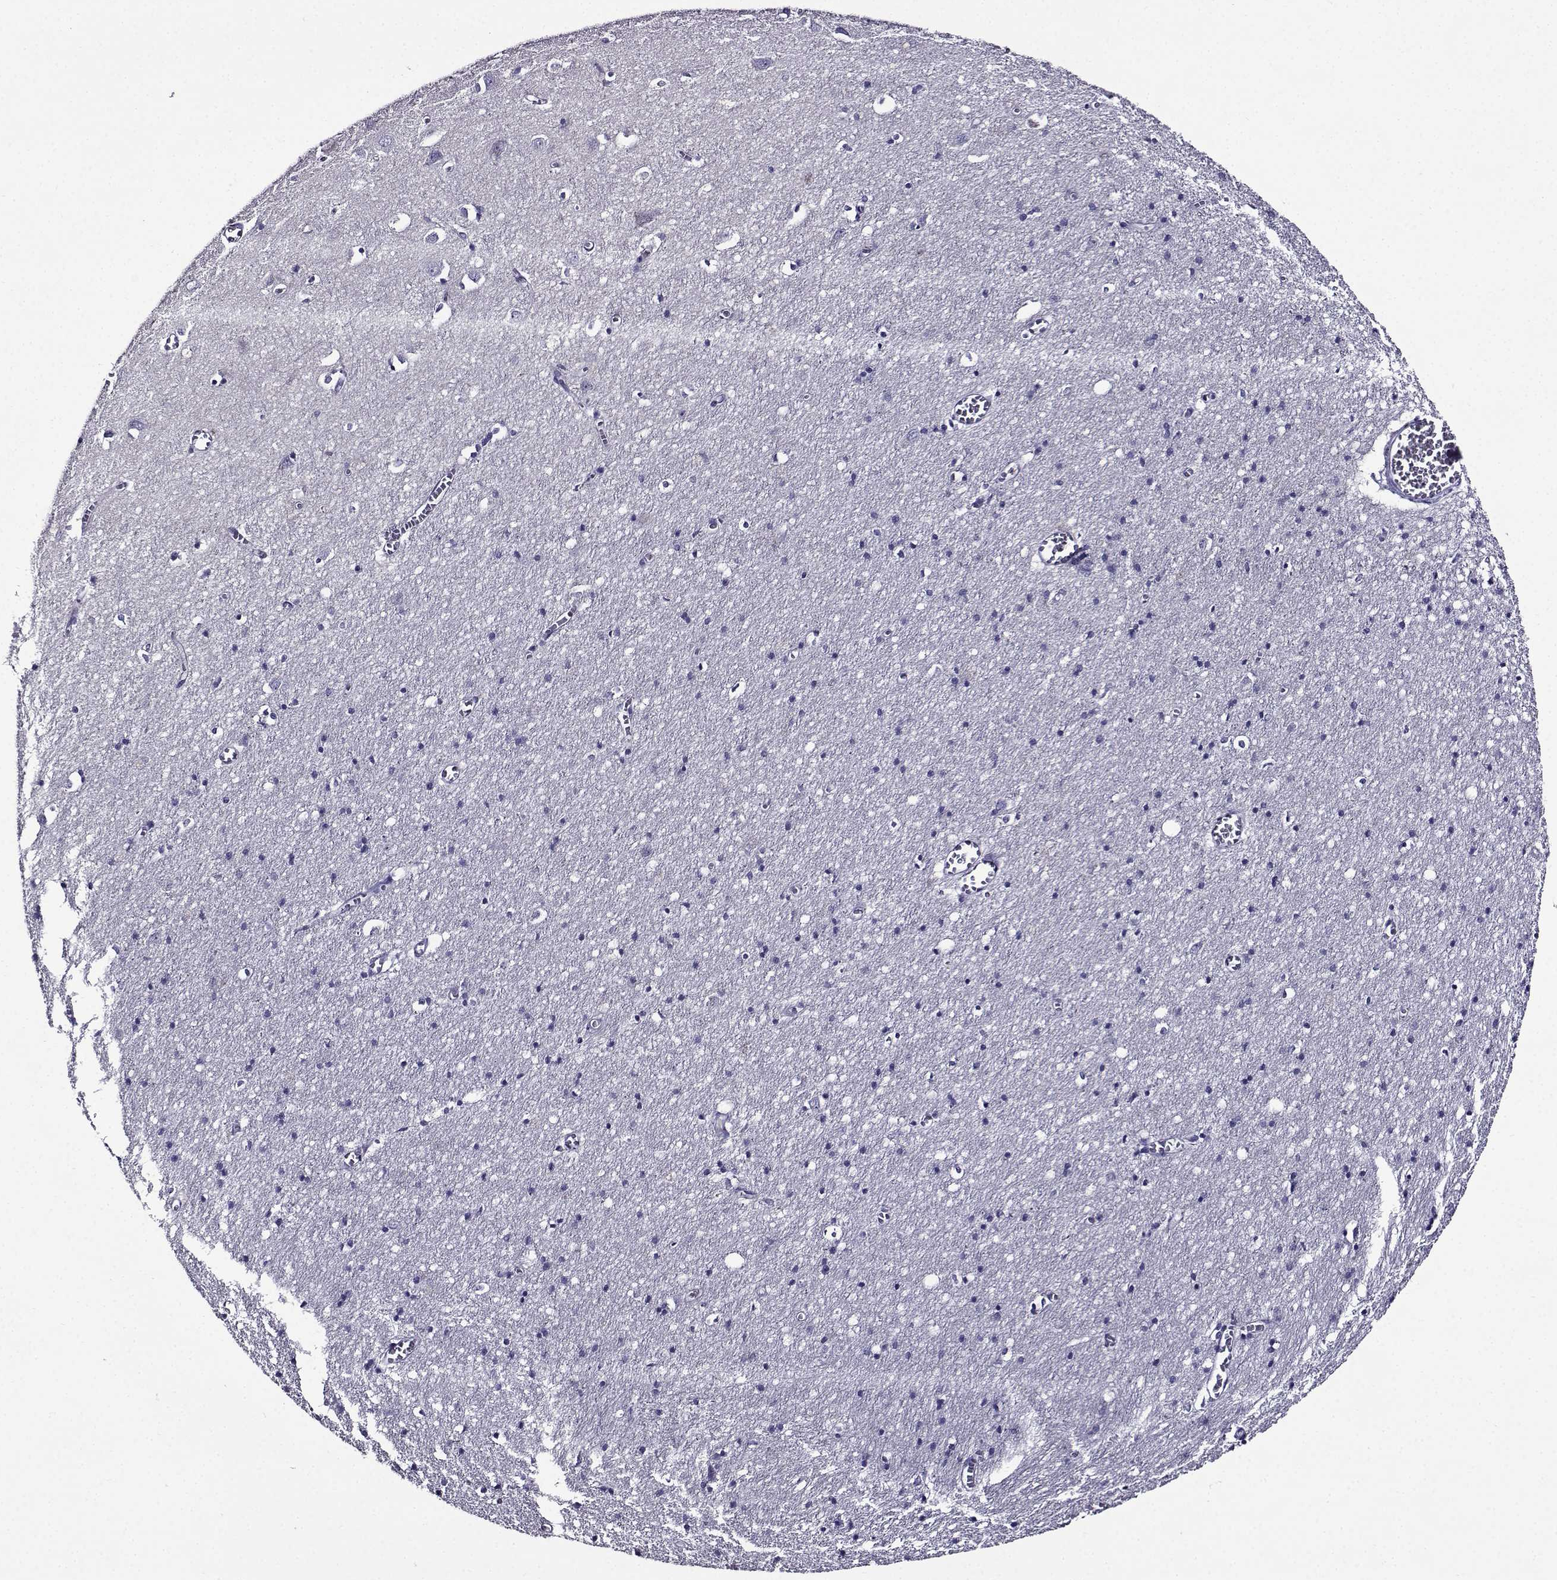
{"staining": {"intensity": "negative", "quantity": "none", "location": "none"}, "tissue": "cerebral cortex", "cell_type": "Endothelial cells", "image_type": "normal", "snomed": [{"axis": "morphology", "description": "Normal tissue, NOS"}, {"axis": "topography", "description": "Cerebral cortex"}], "caption": "IHC of benign cerebral cortex displays no staining in endothelial cells. (DAB IHC with hematoxylin counter stain).", "gene": "TMEM266", "patient": {"sex": "male", "age": 70}}